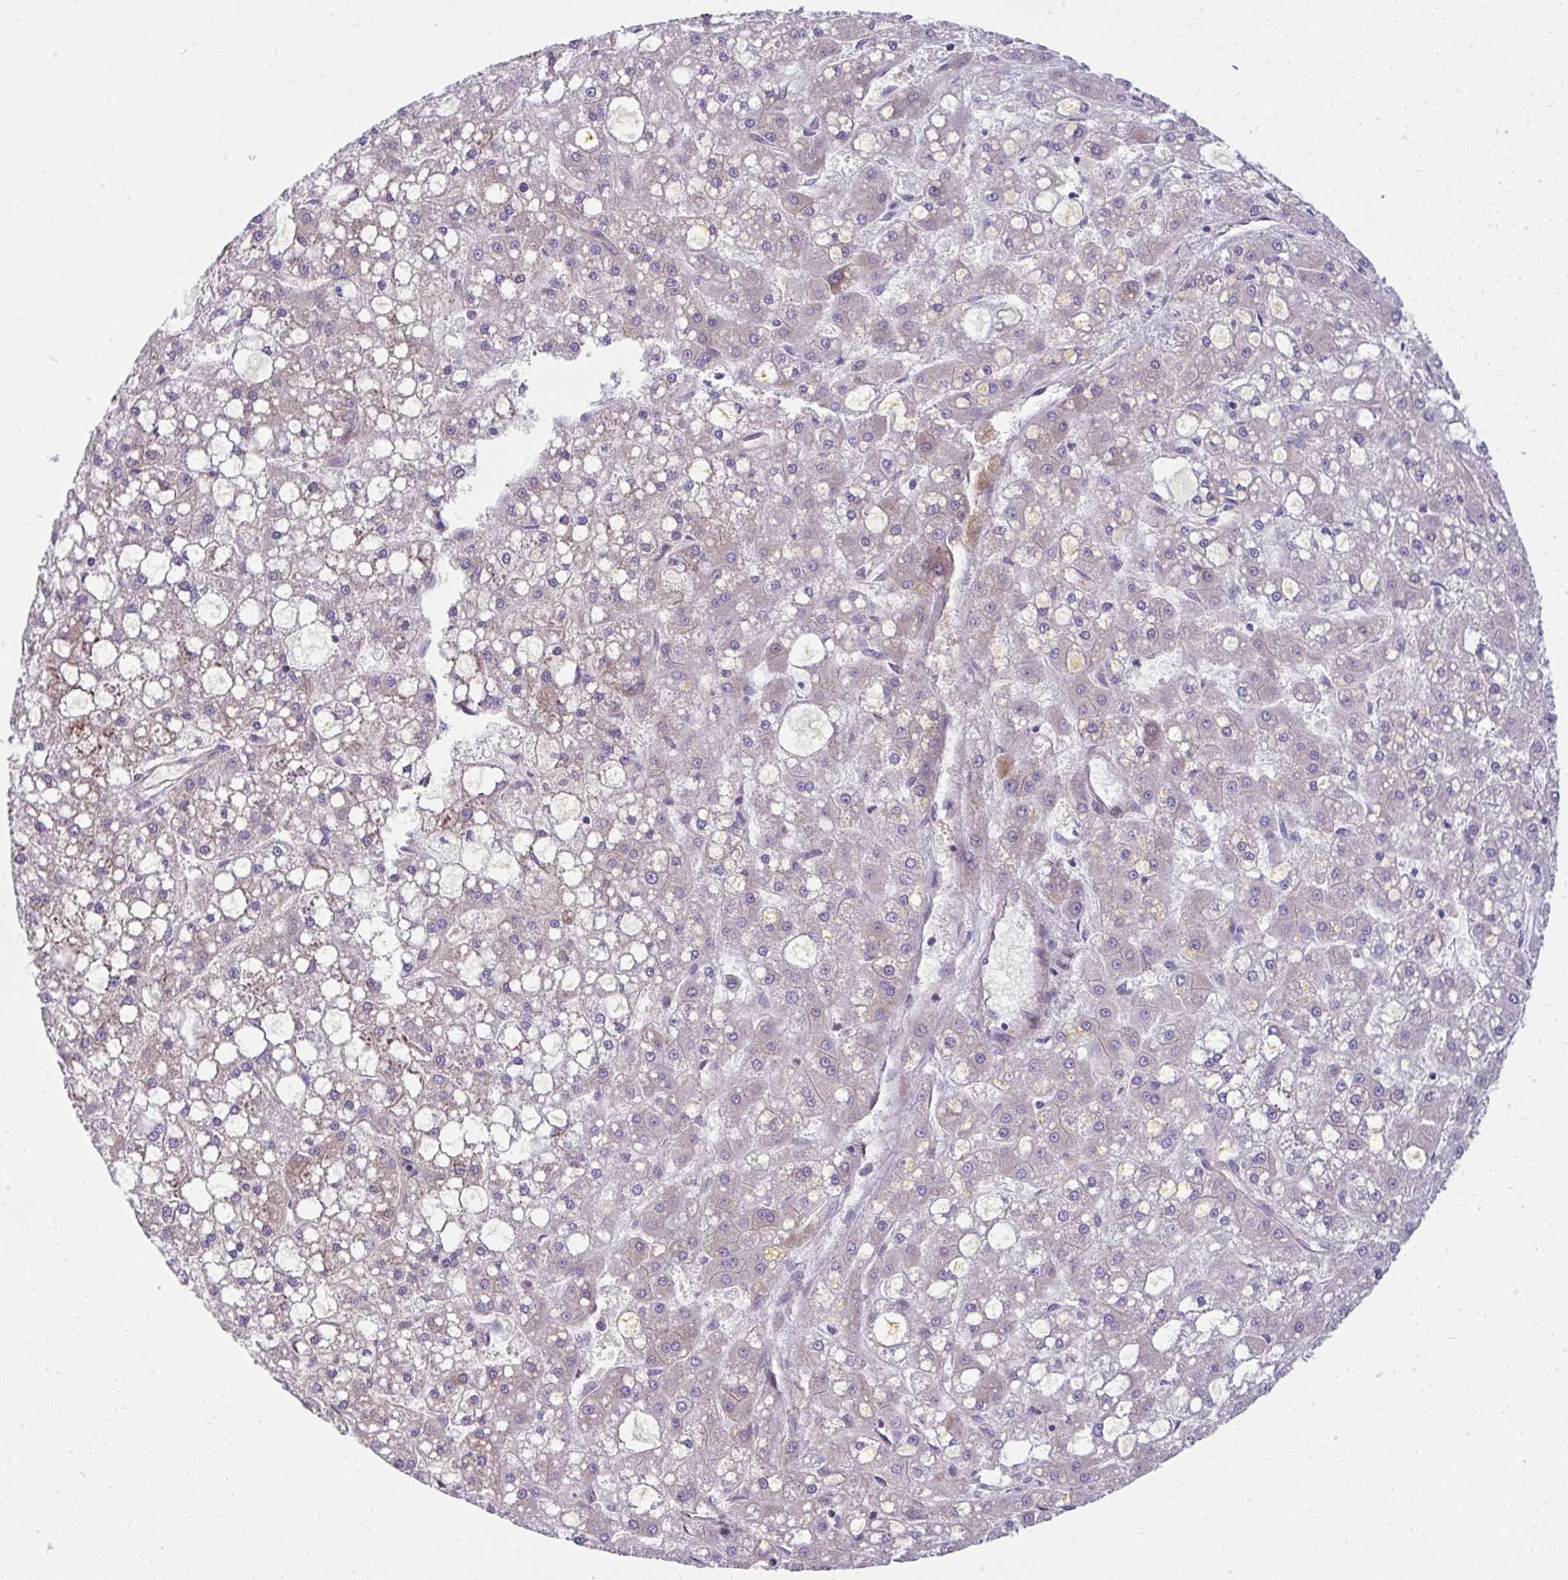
{"staining": {"intensity": "negative", "quantity": "none", "location": "none"}, "tissue": "liver cancer", "cell_type": "Tumor cells", "image_type": "cancer", "snomed": [{"axis": "morphology", "description": "Carcinoma, Hepatocellular, NOS"}, {"axis": "topography", "description": "Liver"}], "caption": "A histopathology image of hepatocellular carcinoma (liver) stained for a protein reveals no brown staining in tumor cells.", "gene": "NMNAT3", "patient": {"sex": "male", "age": 67}}